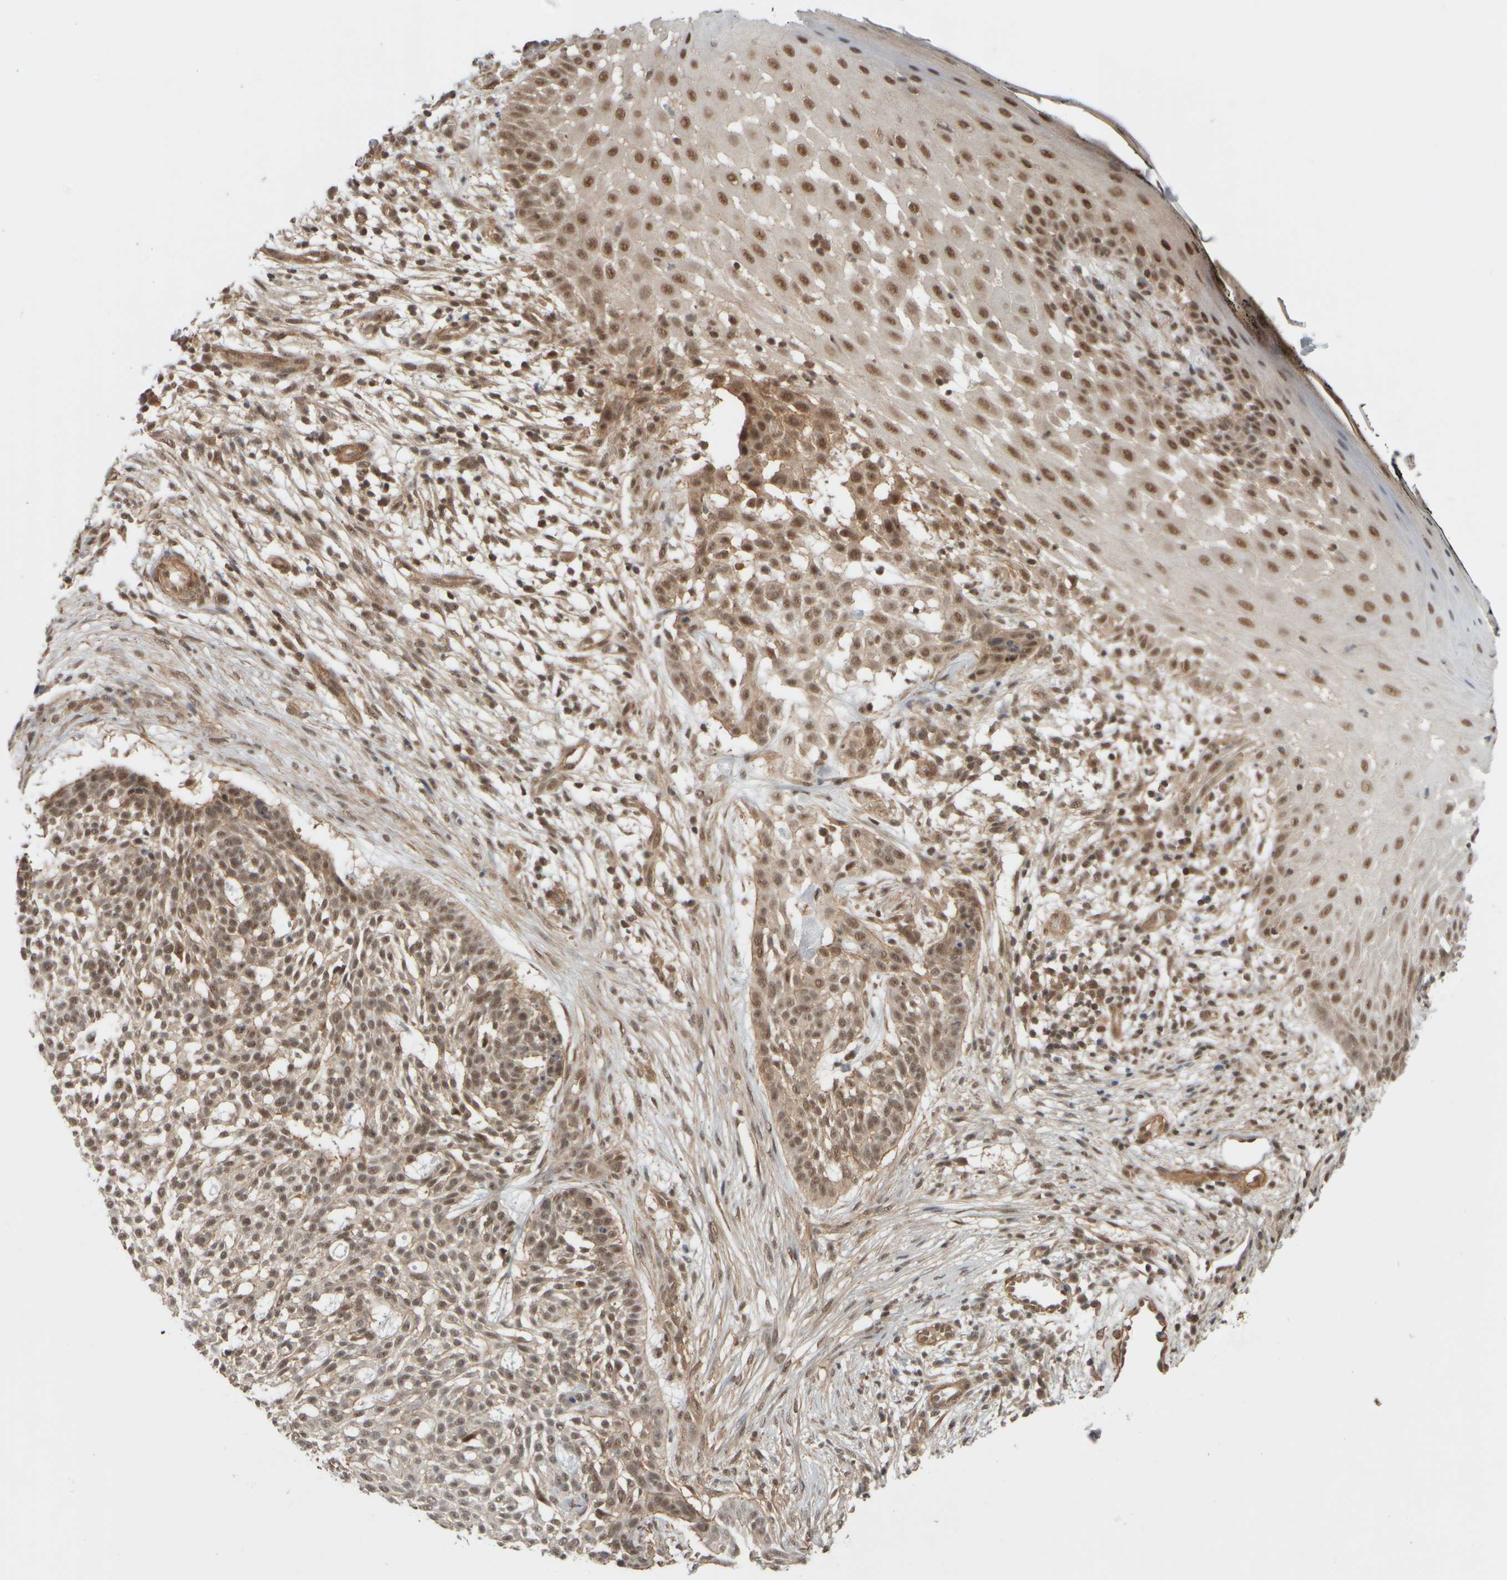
{"staining": {"intensity": "weak", "quantity": "25%-75%", "location": "cytoplasmic/membranous,nuclear"}, "tissue": "skin cancer", "cell_type": "Tumor cells", "image_type": "cancer", "snomed": [{"axis": "morphology", "description": "Basal cell carcinoma"}, {"axis": "topography", "description": "Skin"}], "caption": "A brown stain shows weak cytoplasmic/membranous and nuclear positivity of a protein in skin cancer tumor cells.", "gene": "SYNRG", "patient": {"sex": "female", "age": 64}}